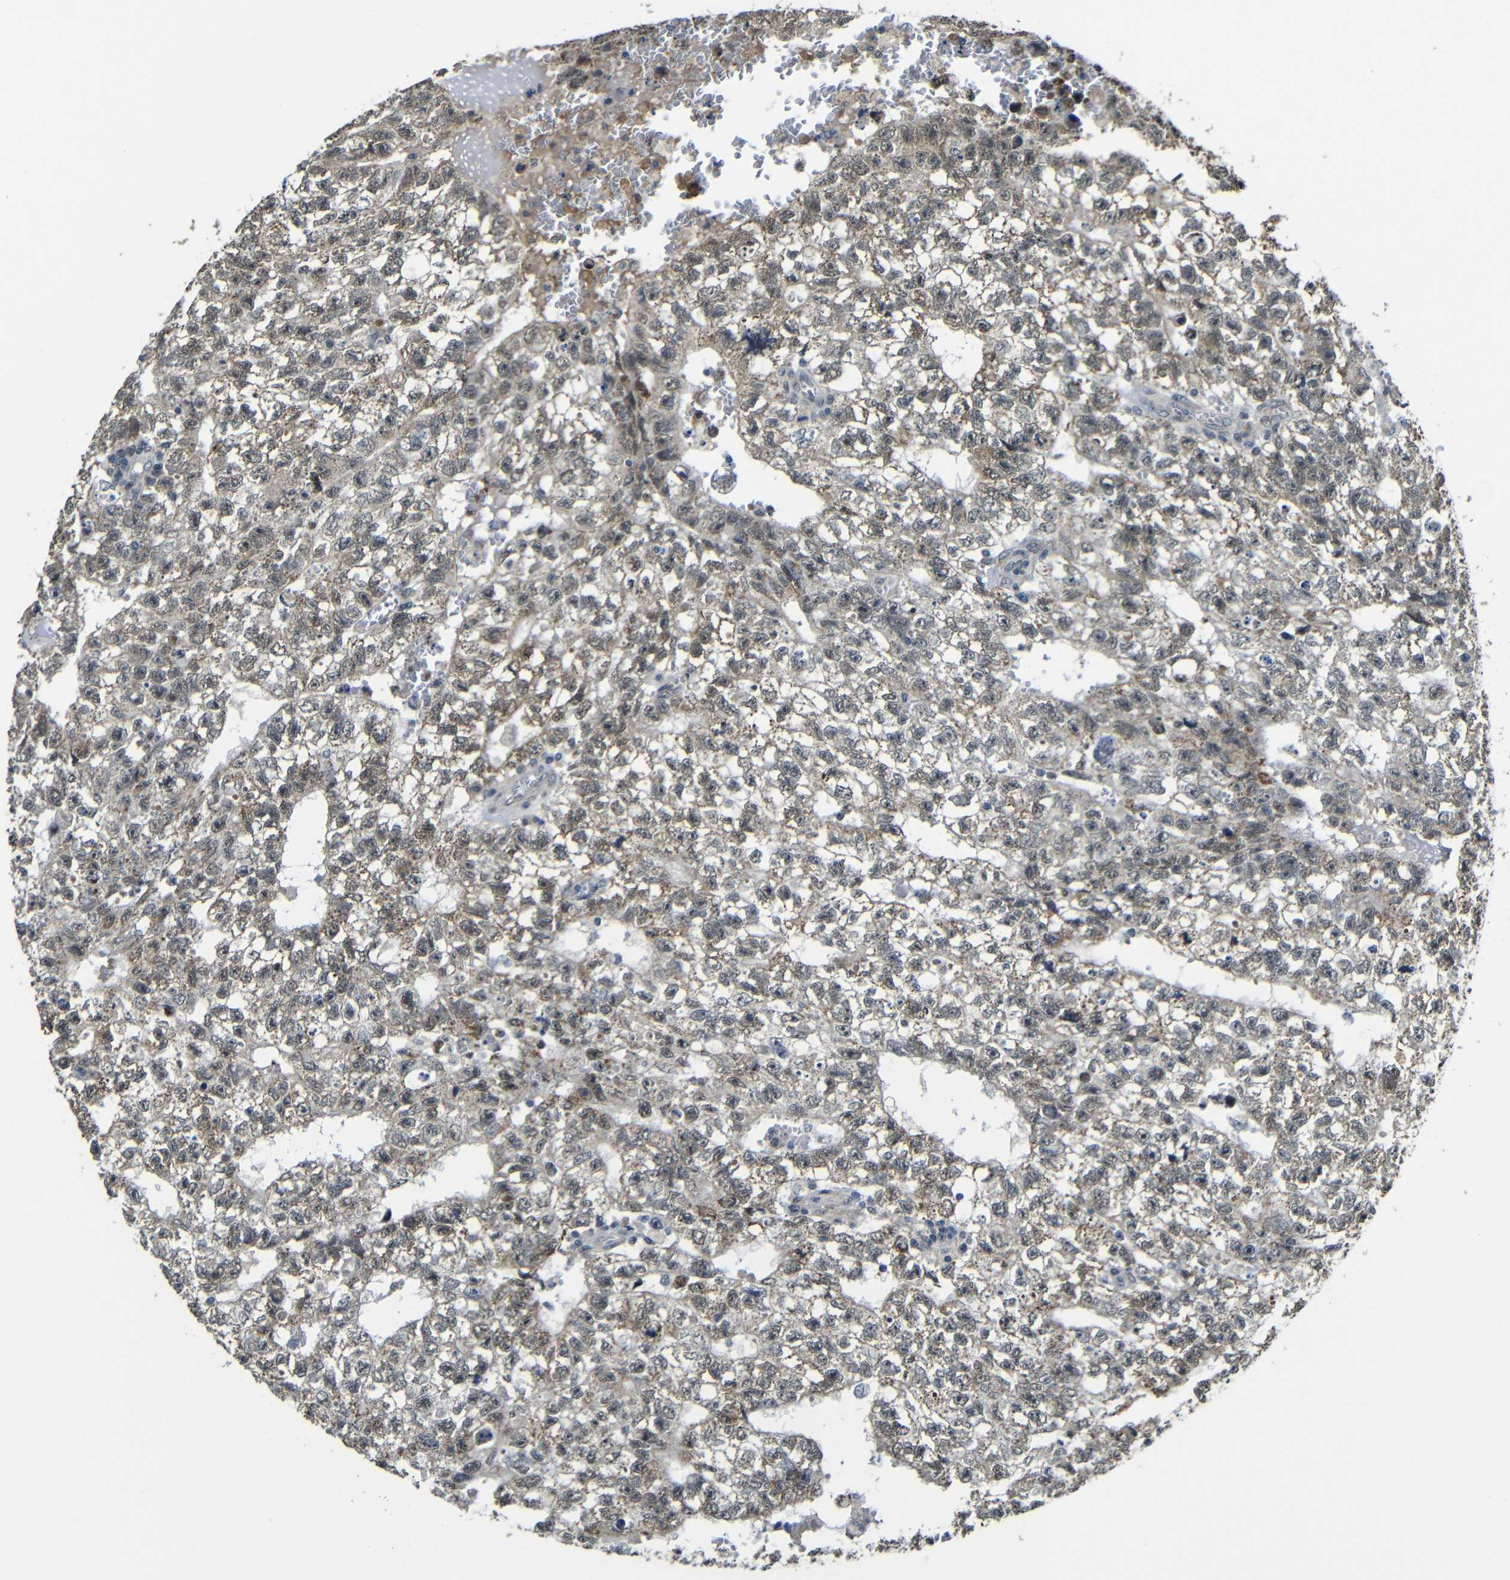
{"staining": {"intensity": "moderate", "quantity": "25%-75%", "location": "cytoplasmic/membranous"}, "tissue": "testis cancer", "cell_type": "Tumor cells", "image_type": "cancer", "snomed": [{"axis": "morphology", "description": "Seminoma, NOS"}, {"axis": "morphology", "description": "Carcinoma, Embryonal, NOS"}, {"axis": "topography", "description": "Testis"}], "caption": "Immunohistochemical staining of human testis cancer demonstrates medium levels of moderate cytoplasmic/membranous protein expression in about 25%-75% of tumor cells.", "gene": "FAM172A", "patient": {"sex": "male", "age": 38}}